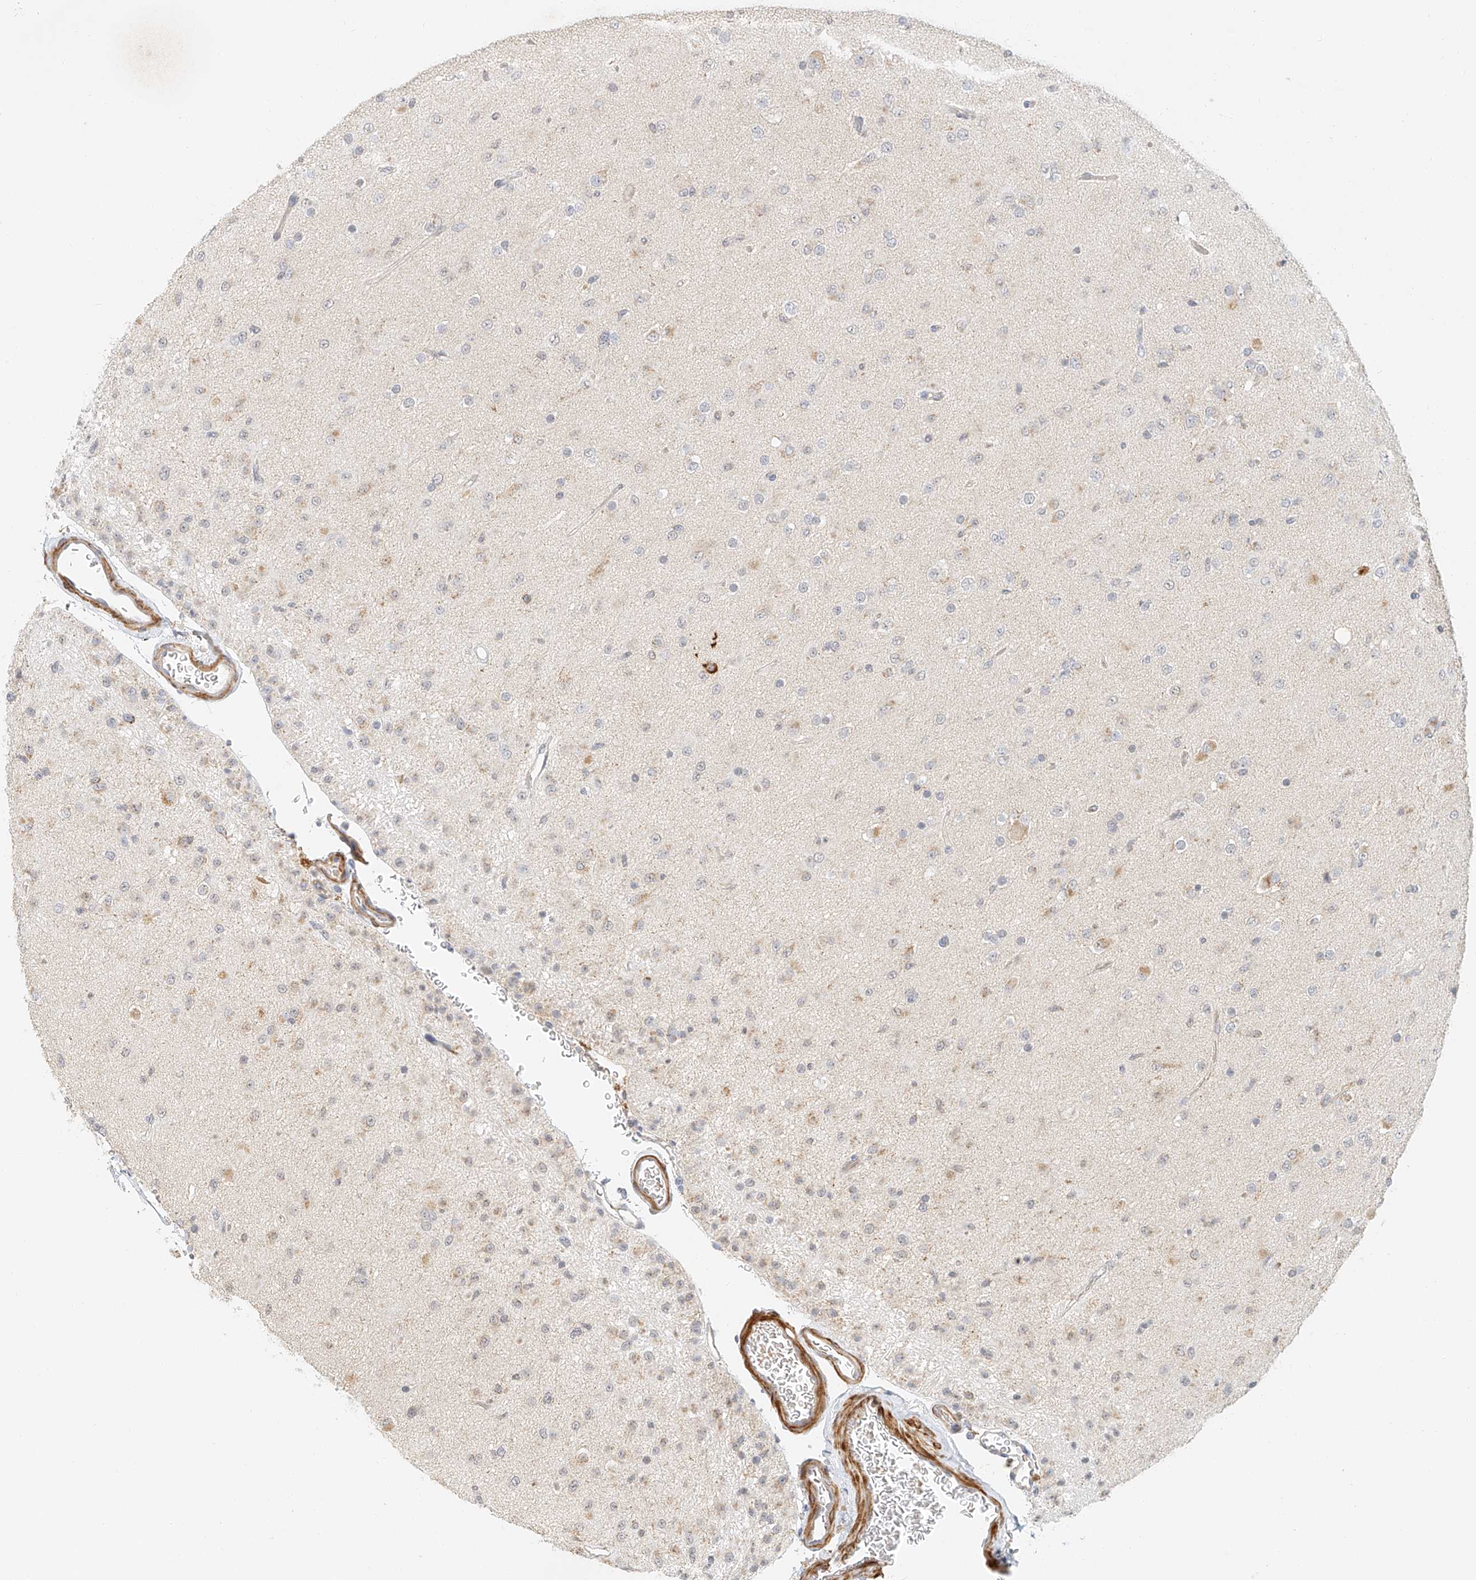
{"staining": {"intensity": "negative", "quantity": "none", "location": "none"}, "tissue": "glioma", "cell_type": "Tumor cells", "image_type": "cancer", "snomed": [{"axis": "morphology", "description": "Glioma, malignant, Low grade"}, {"axis": "topography", "description": "Brain"}], "caption": "Glioma was stained to show a protein in brown. There is no significant positivity in tumor cells.", "gene": "CXorf58", "patient": {"sex": "male", "age": 65}}